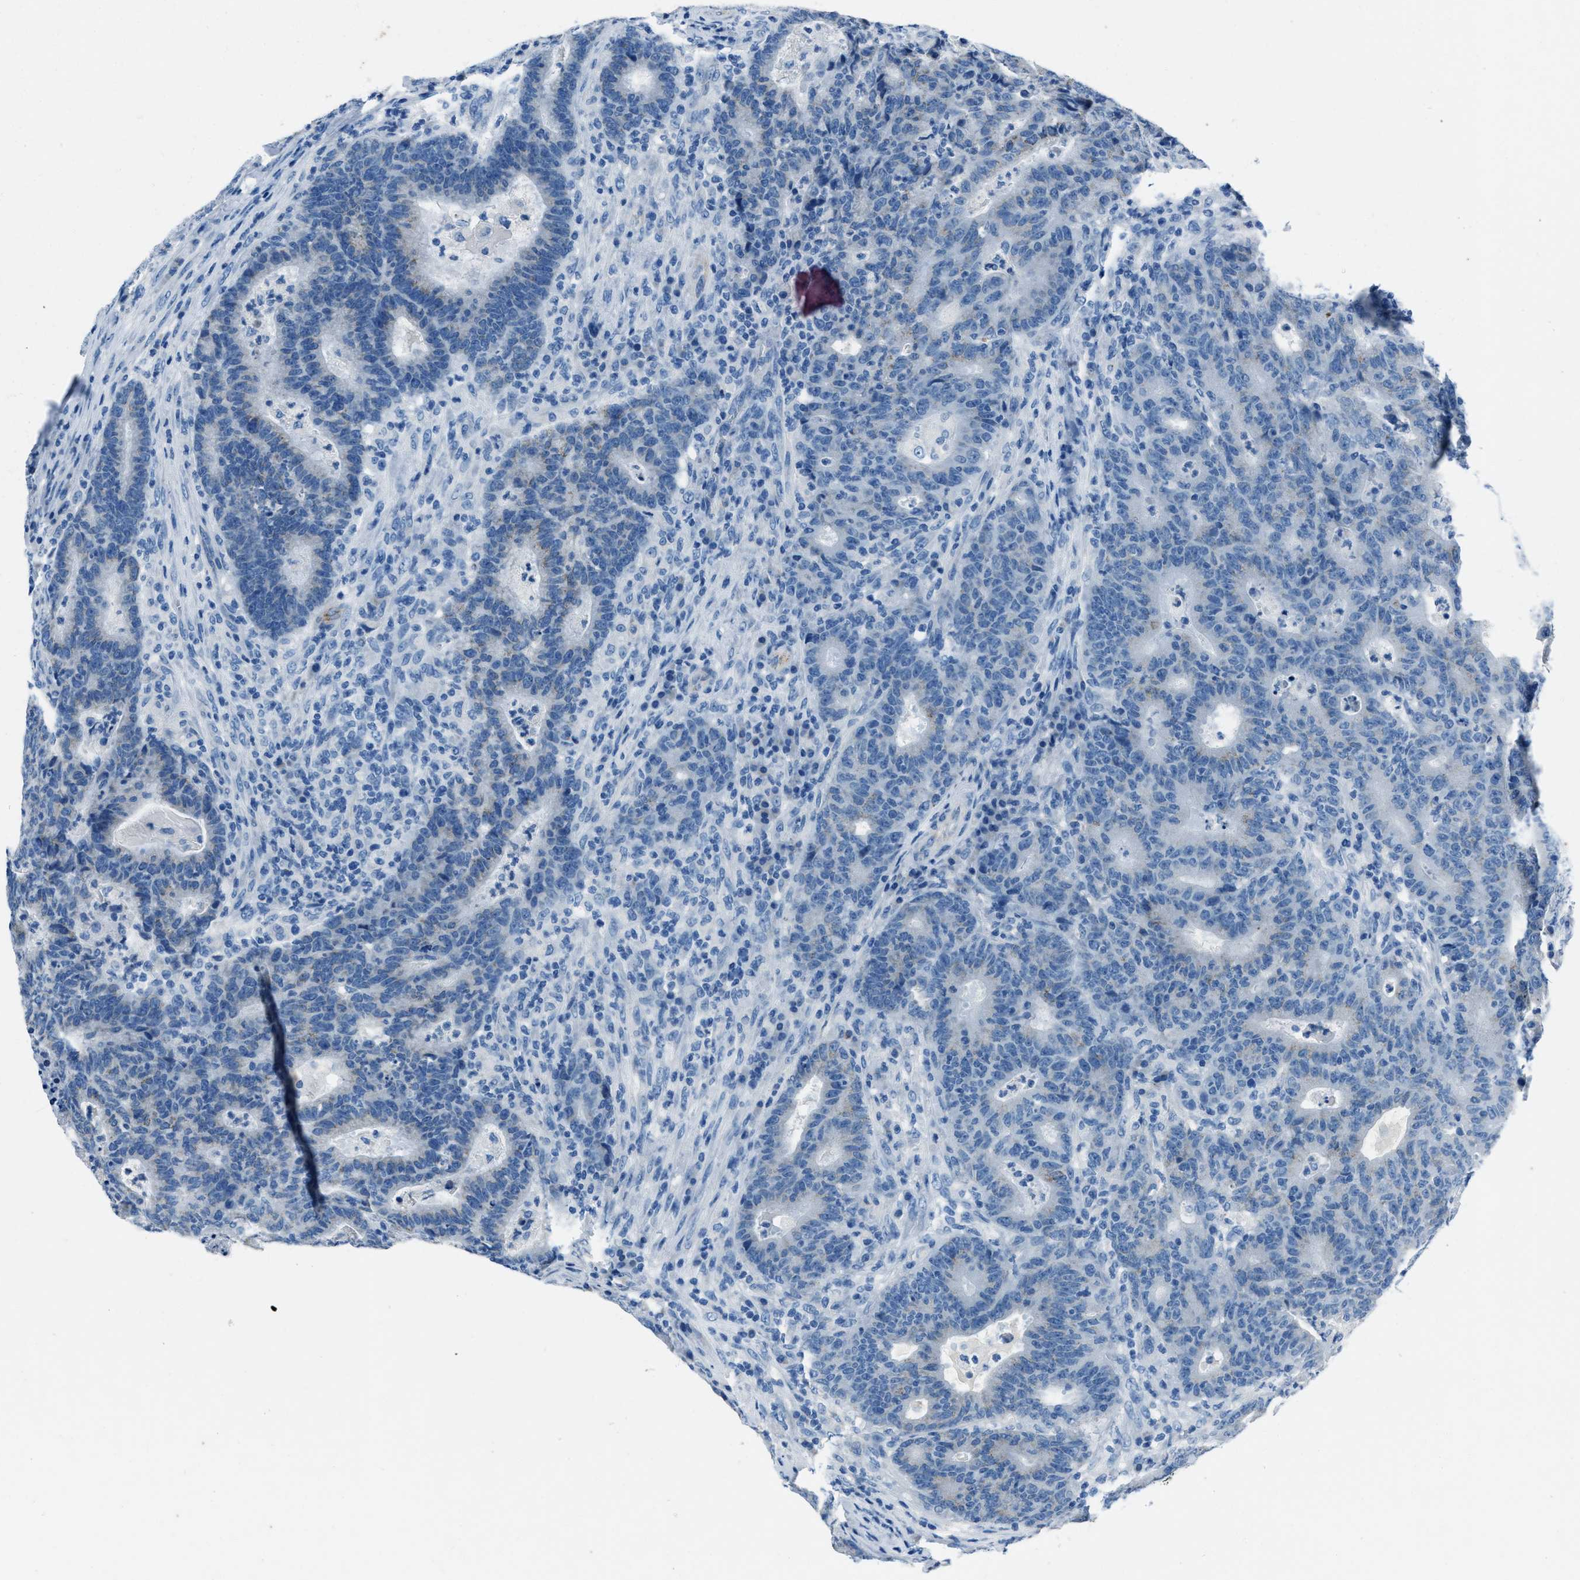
{"staining": {"intensity": "negative", "quantity": "none", "location": "none"}, "tissue": "colorectal cancer", "cell_type": "Tumor cells", "image_type": "cancer", "snomed": [{"axis": "morphology", "description": "Adenocarcinoma, NOS"}, {"axis": "topography", "description": "Colon"}], "caption": "IHC of colorectal adenocarcinoma shows no staining in tumor cells.", "gene": "AMACR", "patient": {"sex": "female", "age": 75}}